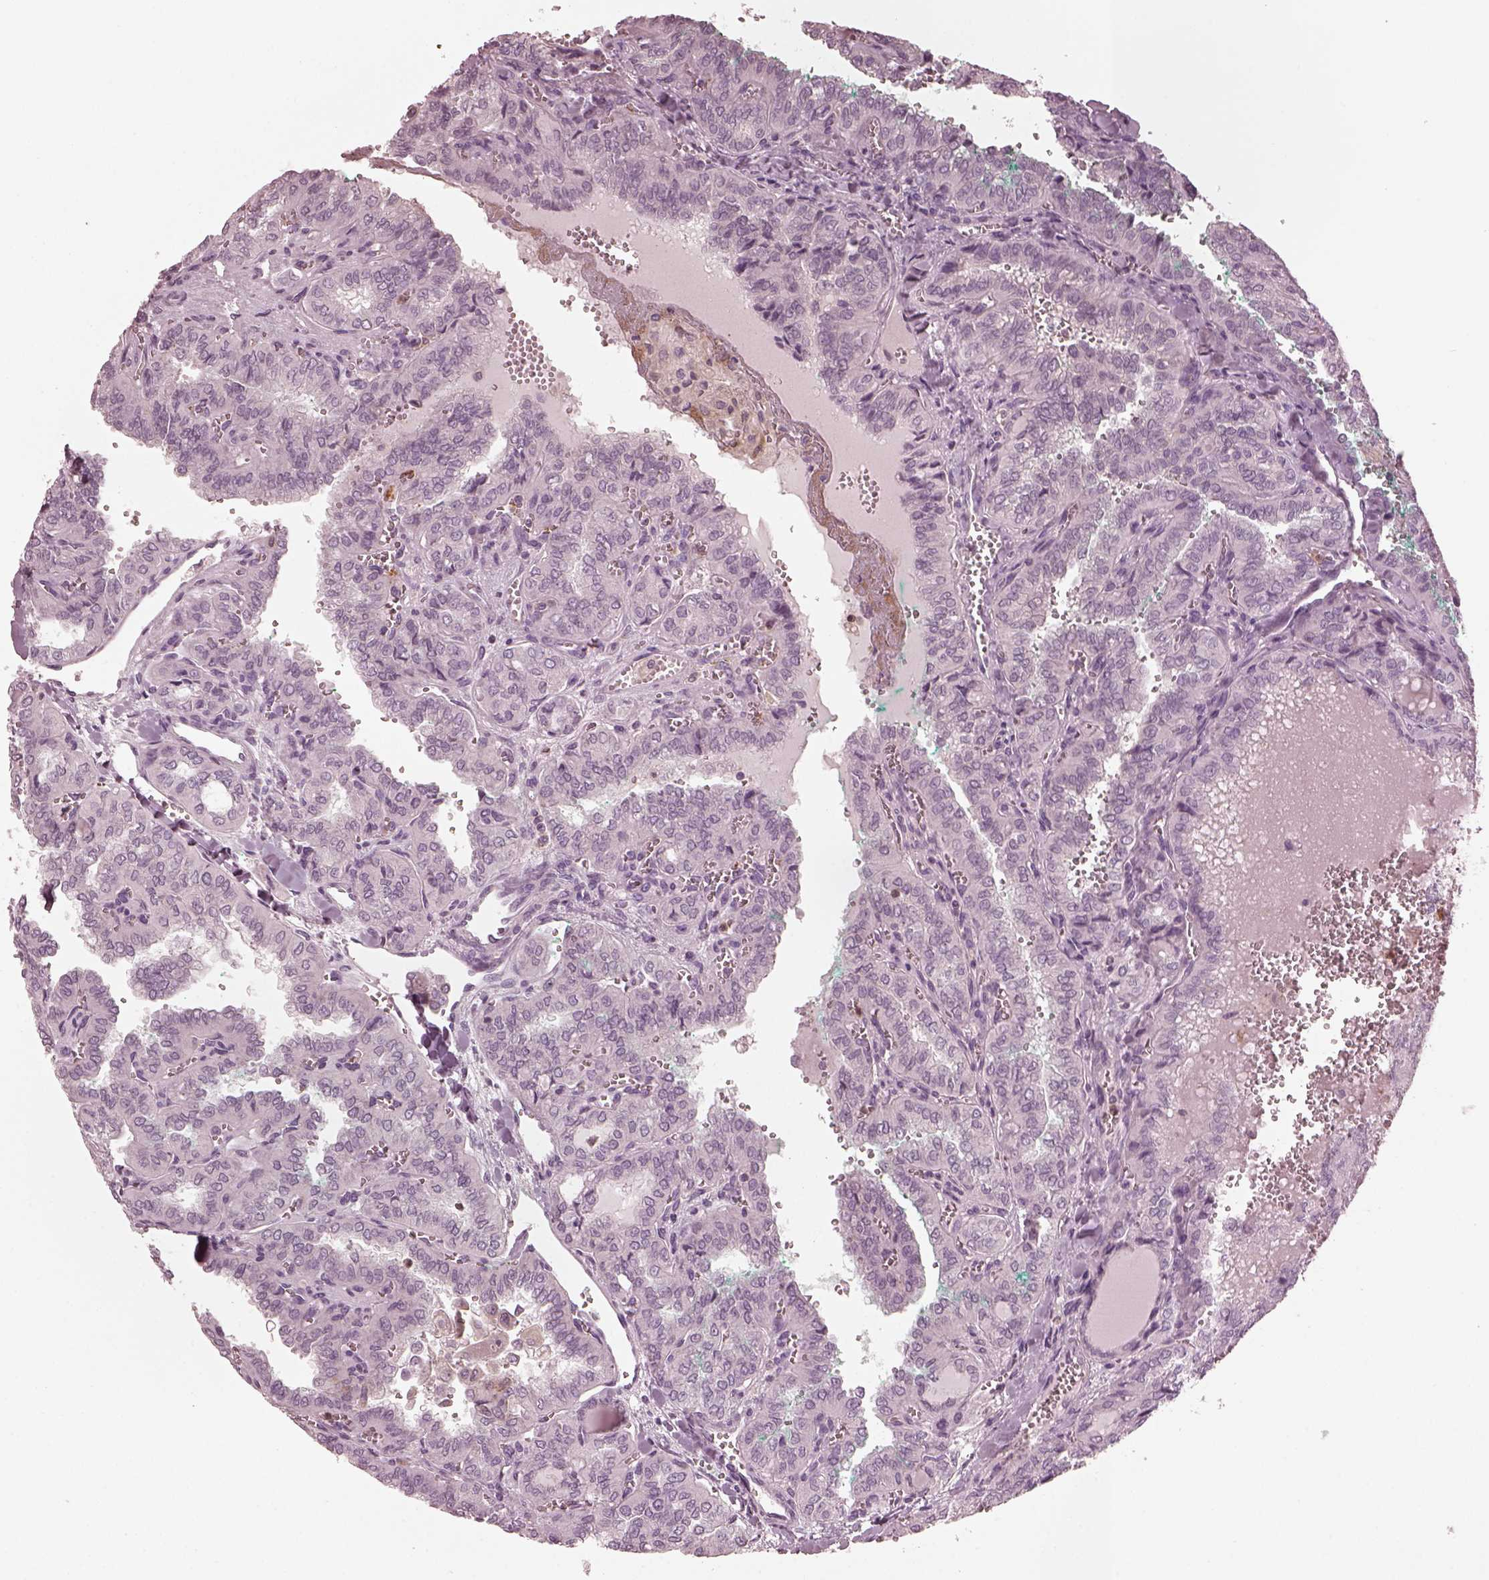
{"staining": {"intensity": "negative", "quantity": "none", "location": "none"}, "tissue": "thyroid cancer", "cell_type": "Tumor cells", "image_type": "cancer", "snomed": [{"axis": "morphology", "description": "Papillary adenocarcinoma, NOS"}, {"axis": "topography", "description": "Thyroid gland"}], "caption": "DAB (3,3'-diaminobenzidine) immunohistochemical staining of papillary adenocarcinoma (thyroid) reveals no significant staining in tumor cells.", "gene": "PSTPIP2", "patient": {"sex": "female", "age": 41}}